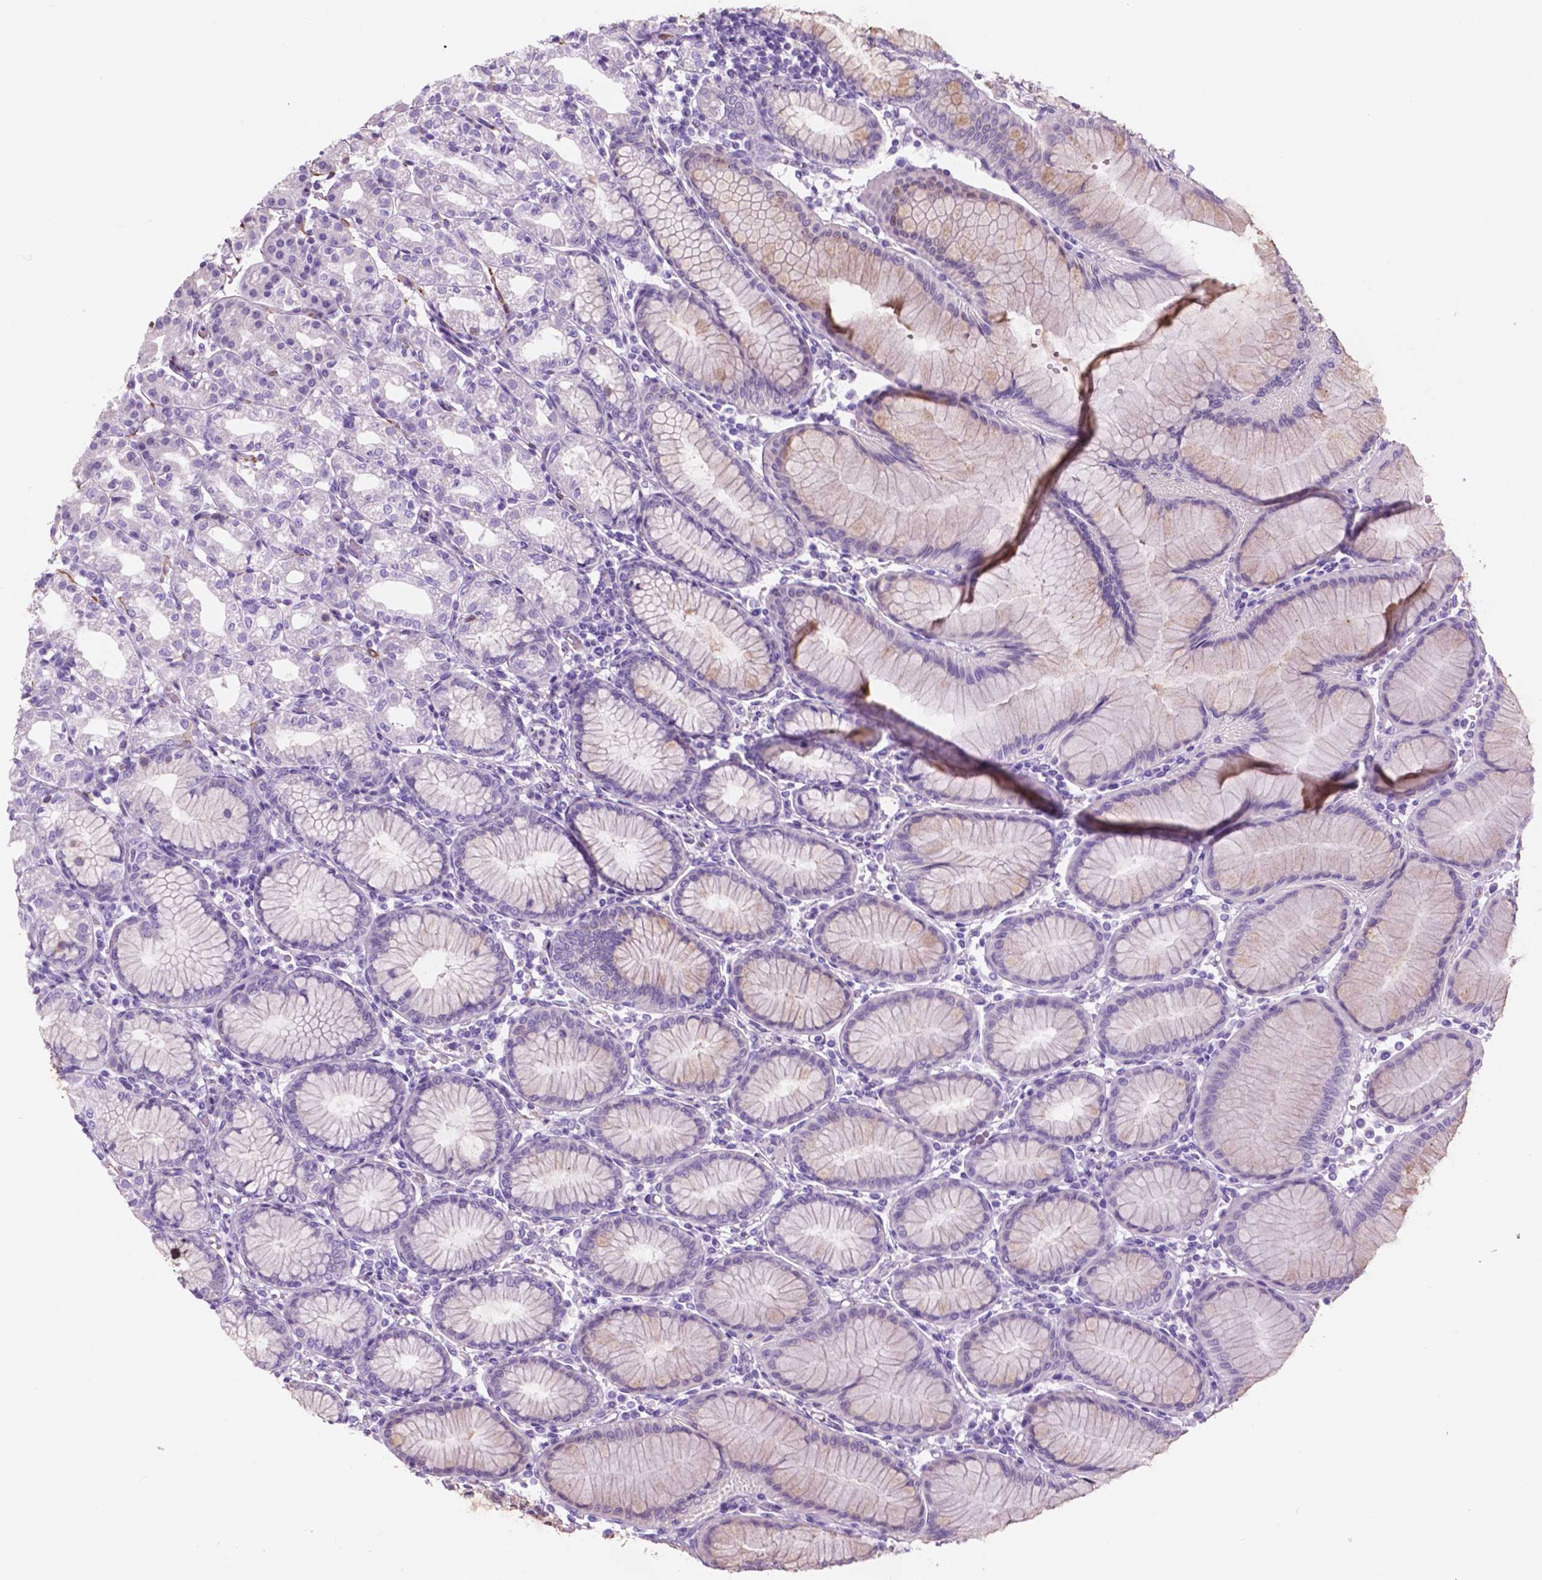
{"staining": {"intensity": "negative", "quantity": "none", "location": "none"}, "tissue": "stomach", "cell_type": "Glandular cells", "image_type": "normal", "snomed": [{"axis": "morphology", "description": "Normal tissue, NOS"}, {"axis": "topography", "description": "Skeletal muscle"}, {"axis": "topography", "description": "Stomach"}], "caption": "Protein analysis of benign stomach shows no significant expression in glandular cells. Brightfield microscopy of immunohistochemistry (IHC) stained with DAB (brown) and hematoxylin (blue), captured at high magnification.", "gene": "FXYD2", "patient": {"sex": "female", "age": 57}}